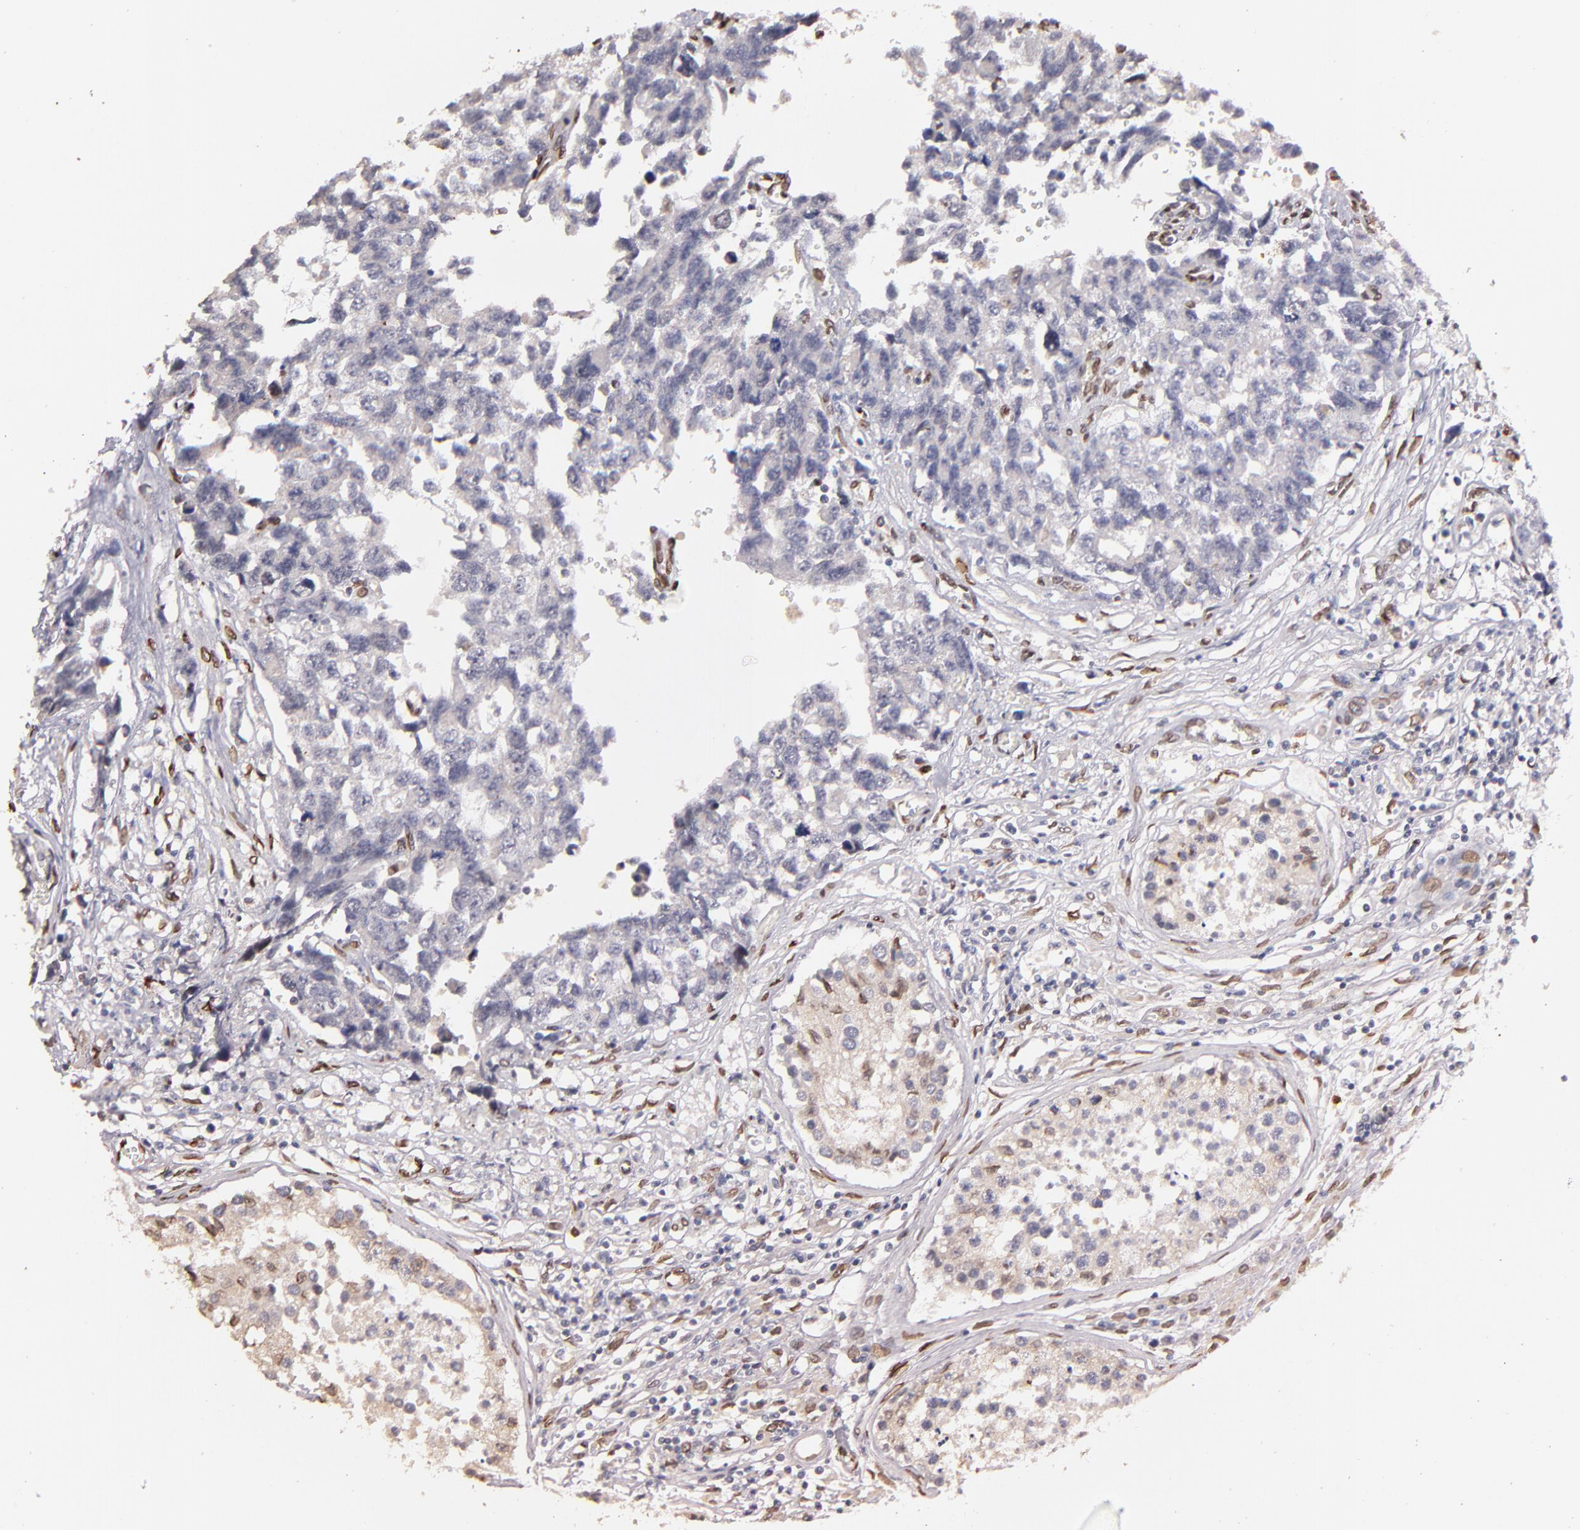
{"staining": {"intensity": "negative", "quantity": "none", "location": "none"}, "tissue": "testis cancer", "cell_type": "Tumor cells", "image_type": "cancer", "snomed": [{"axis": "morphology", "description": "Carcinoma, Embryonal, NOS"}, {"axis": "topography", "description": "Testis"}], "caption": "A micrograph of testis cancer stained for a protein demonstrates no brown staining in tumor cells. (DAB immunohistochemistry, high magnification).", "gene": "PUM3", "patient": {"sex": "male", "age": 31}}